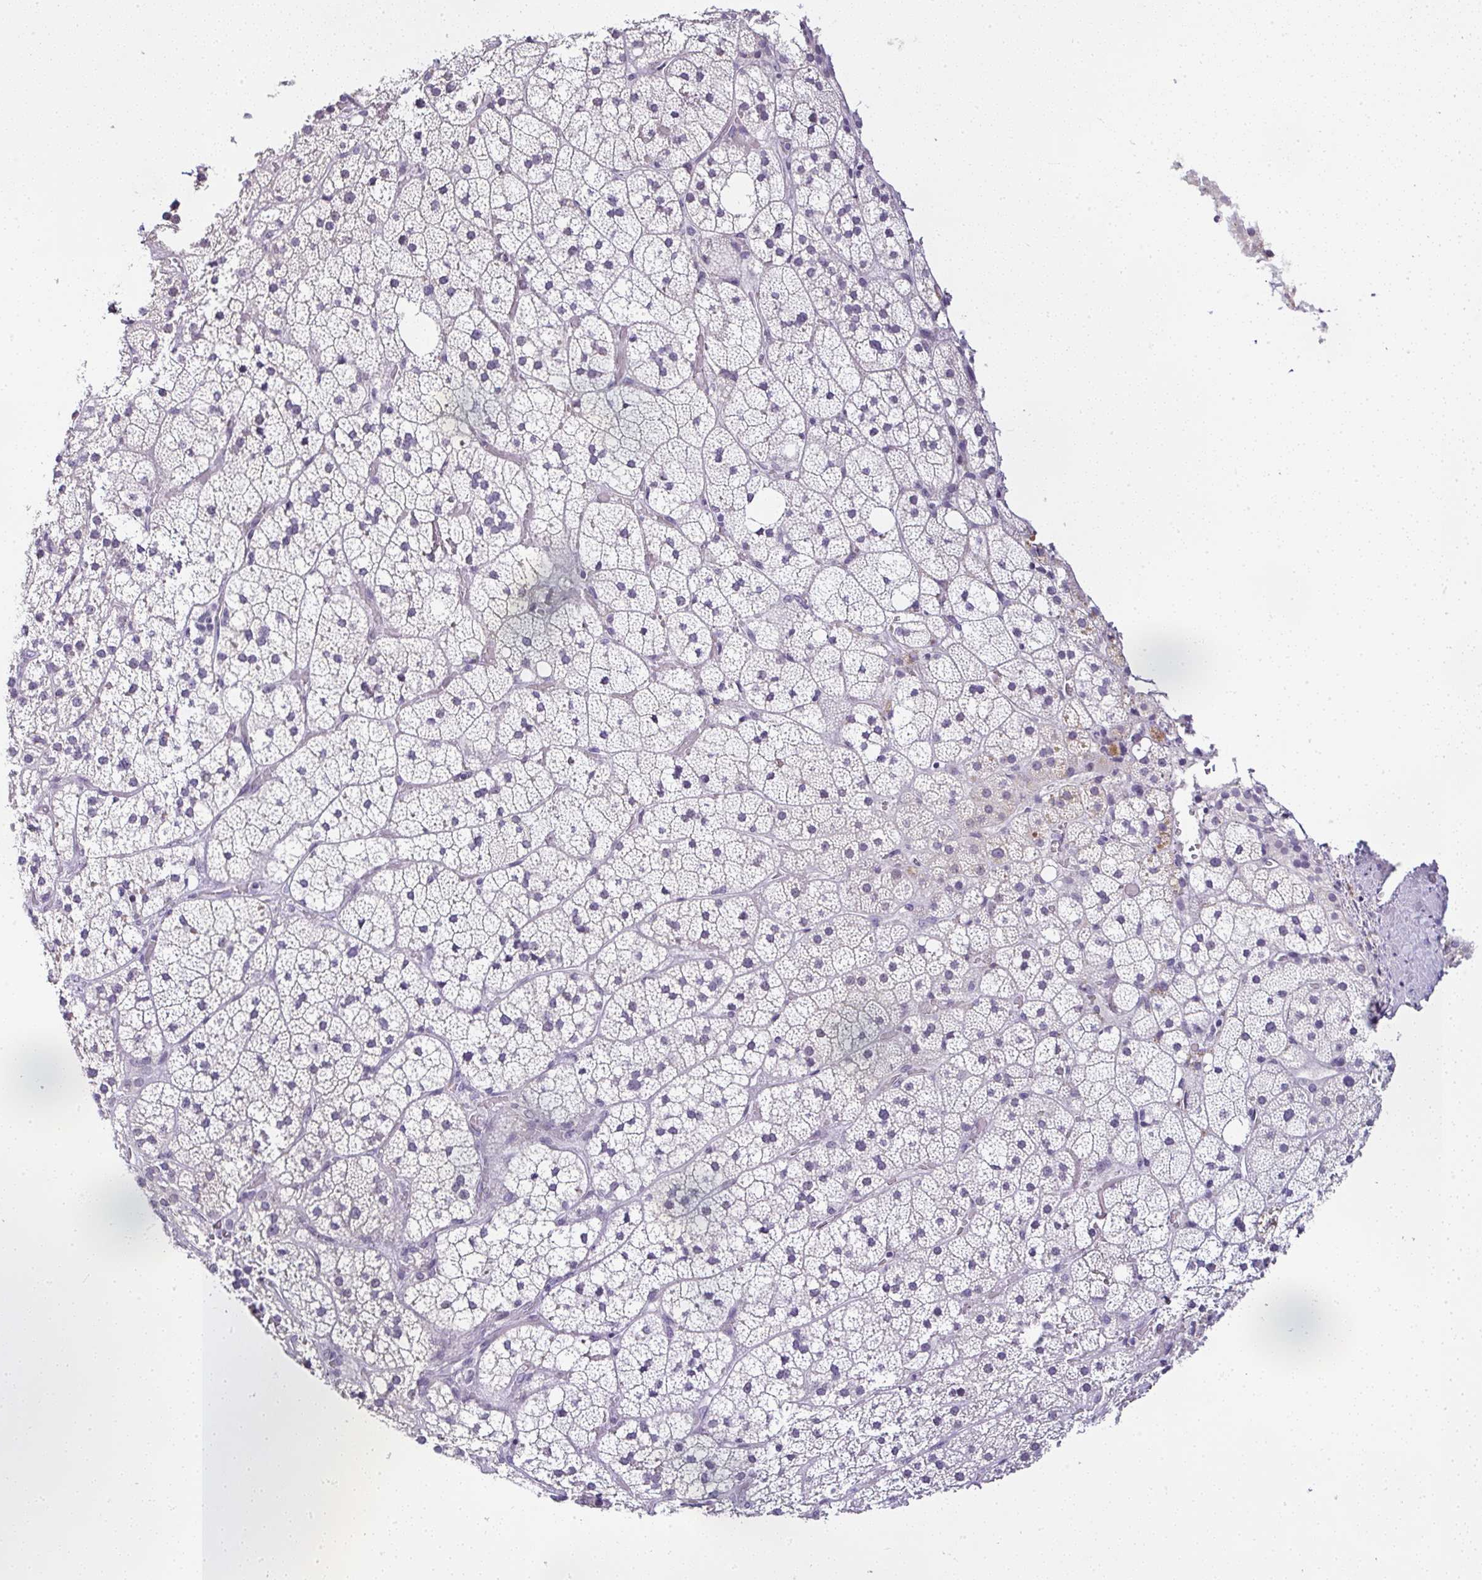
{"staining": {"intensity": "weak", "quantity": "<25%", "location": "cytoplasmic/membranous"}, "tissue": "adrenal gland", "cell_type": "Glandular cells", "image_type": "normal", "snomed": [{"axis": "morphology", "description": "Normal tissue, NOS"}, {"axis": "topography", "description": "Adrenal gland"}], "caption": "Glandular cells are negative for brown protein staining in unremarkable adrenal gland. (DAB (3,3'-diaminobenzidine) immunohistochemistry visualized using brightfield microscopy, high magnification).", "gene": "SERPINB3", "patient": {"sex": "male", "age": 53}}